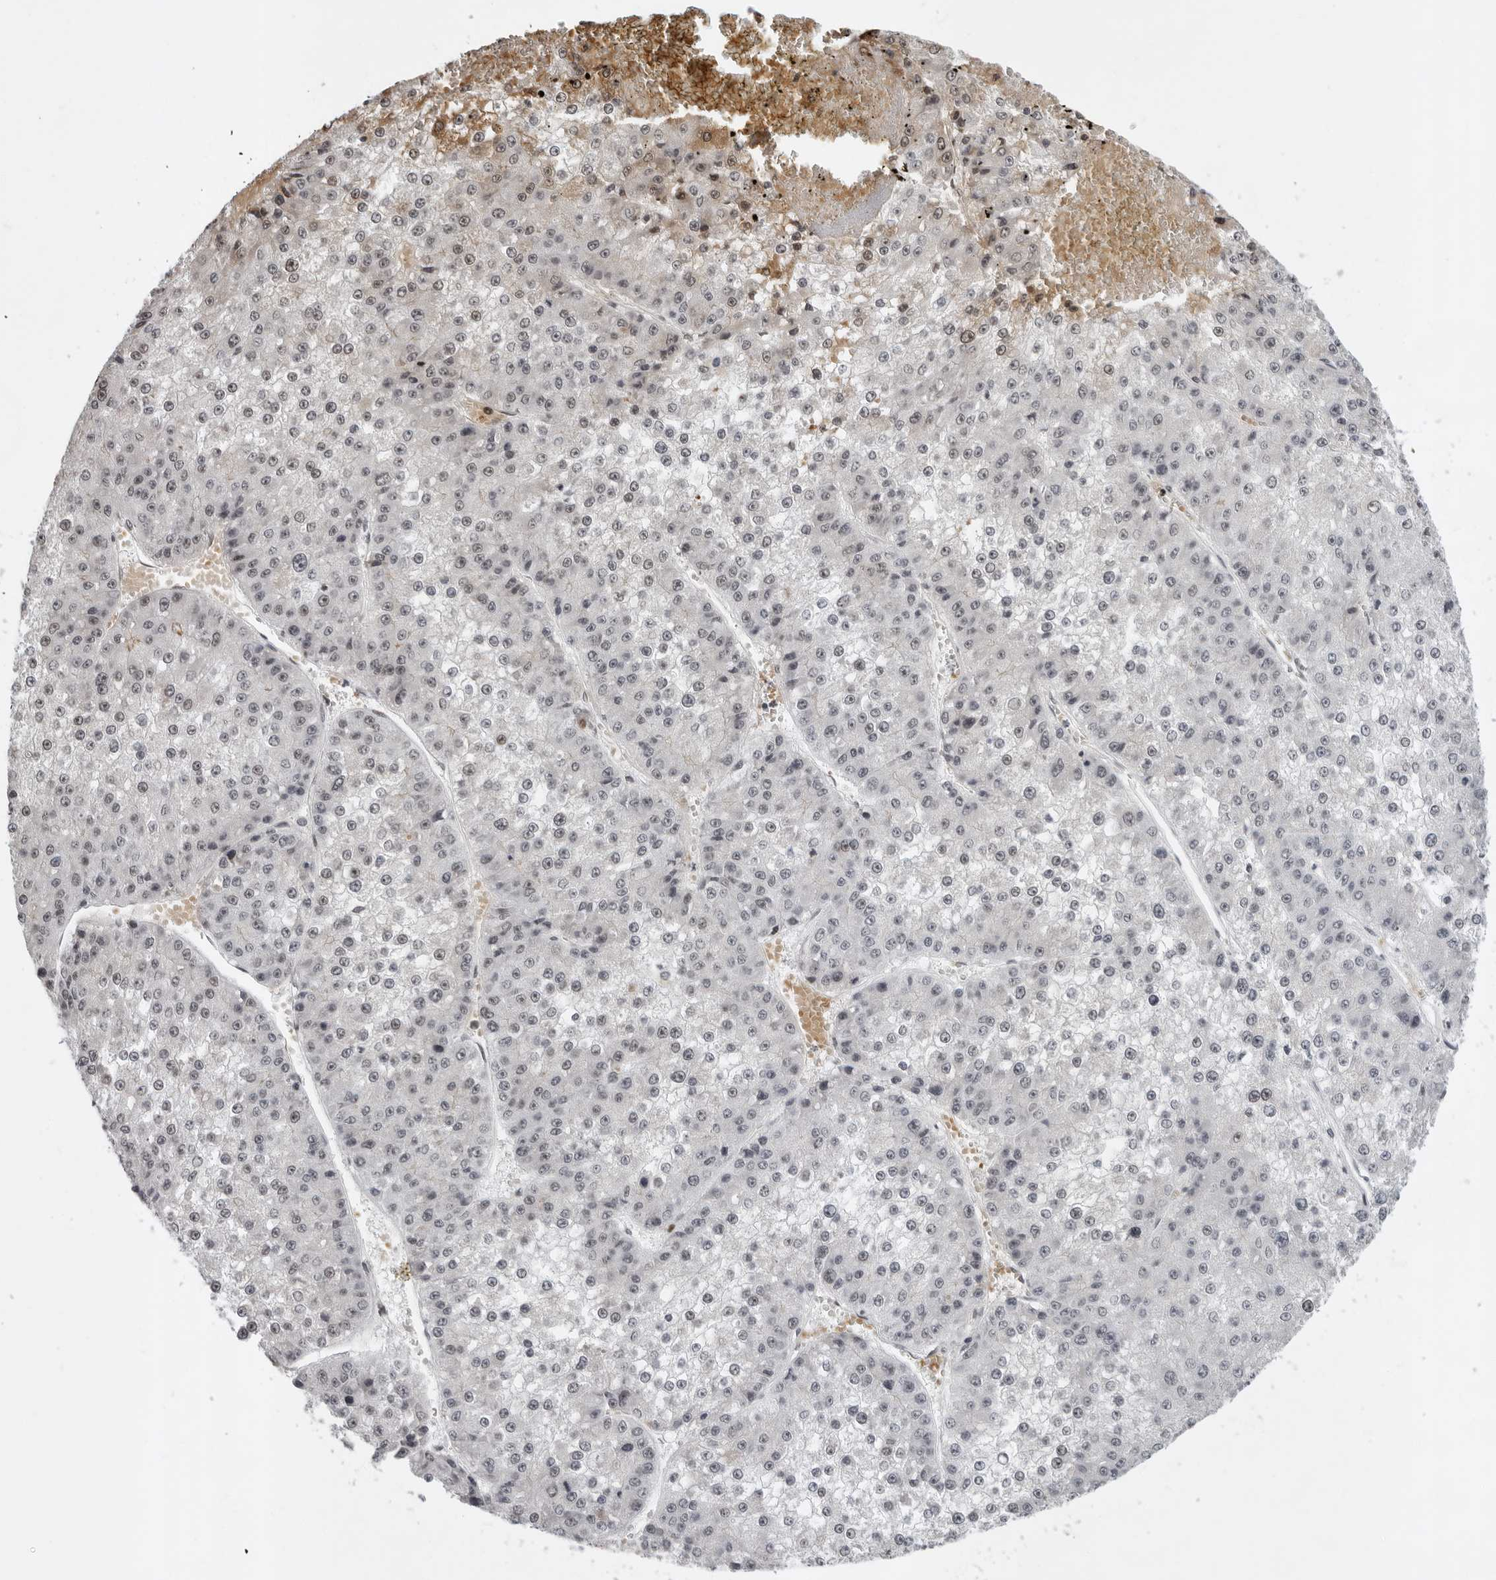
{"staining": {"intensity": "weak", "quantity": "25%-75%", "location": "nuclear"}, "tissue": "liver cancer", "cell_type": "Tumor cells", "image_type": "cancer", "snomed": [{"axis": "morphology", "description": "Carcinoma, Hepatocellular, NOS"}, {"axis": "topography", "description": "Liver"}], "caption": "Liver hepatocellular carcinoma stained for a protein (brown) exhibits weak nuclear positive positivity in approximately 25%-75% of tumor cells.", "gene": "USP1", "patient": {"sex": "female", "age": 73}}